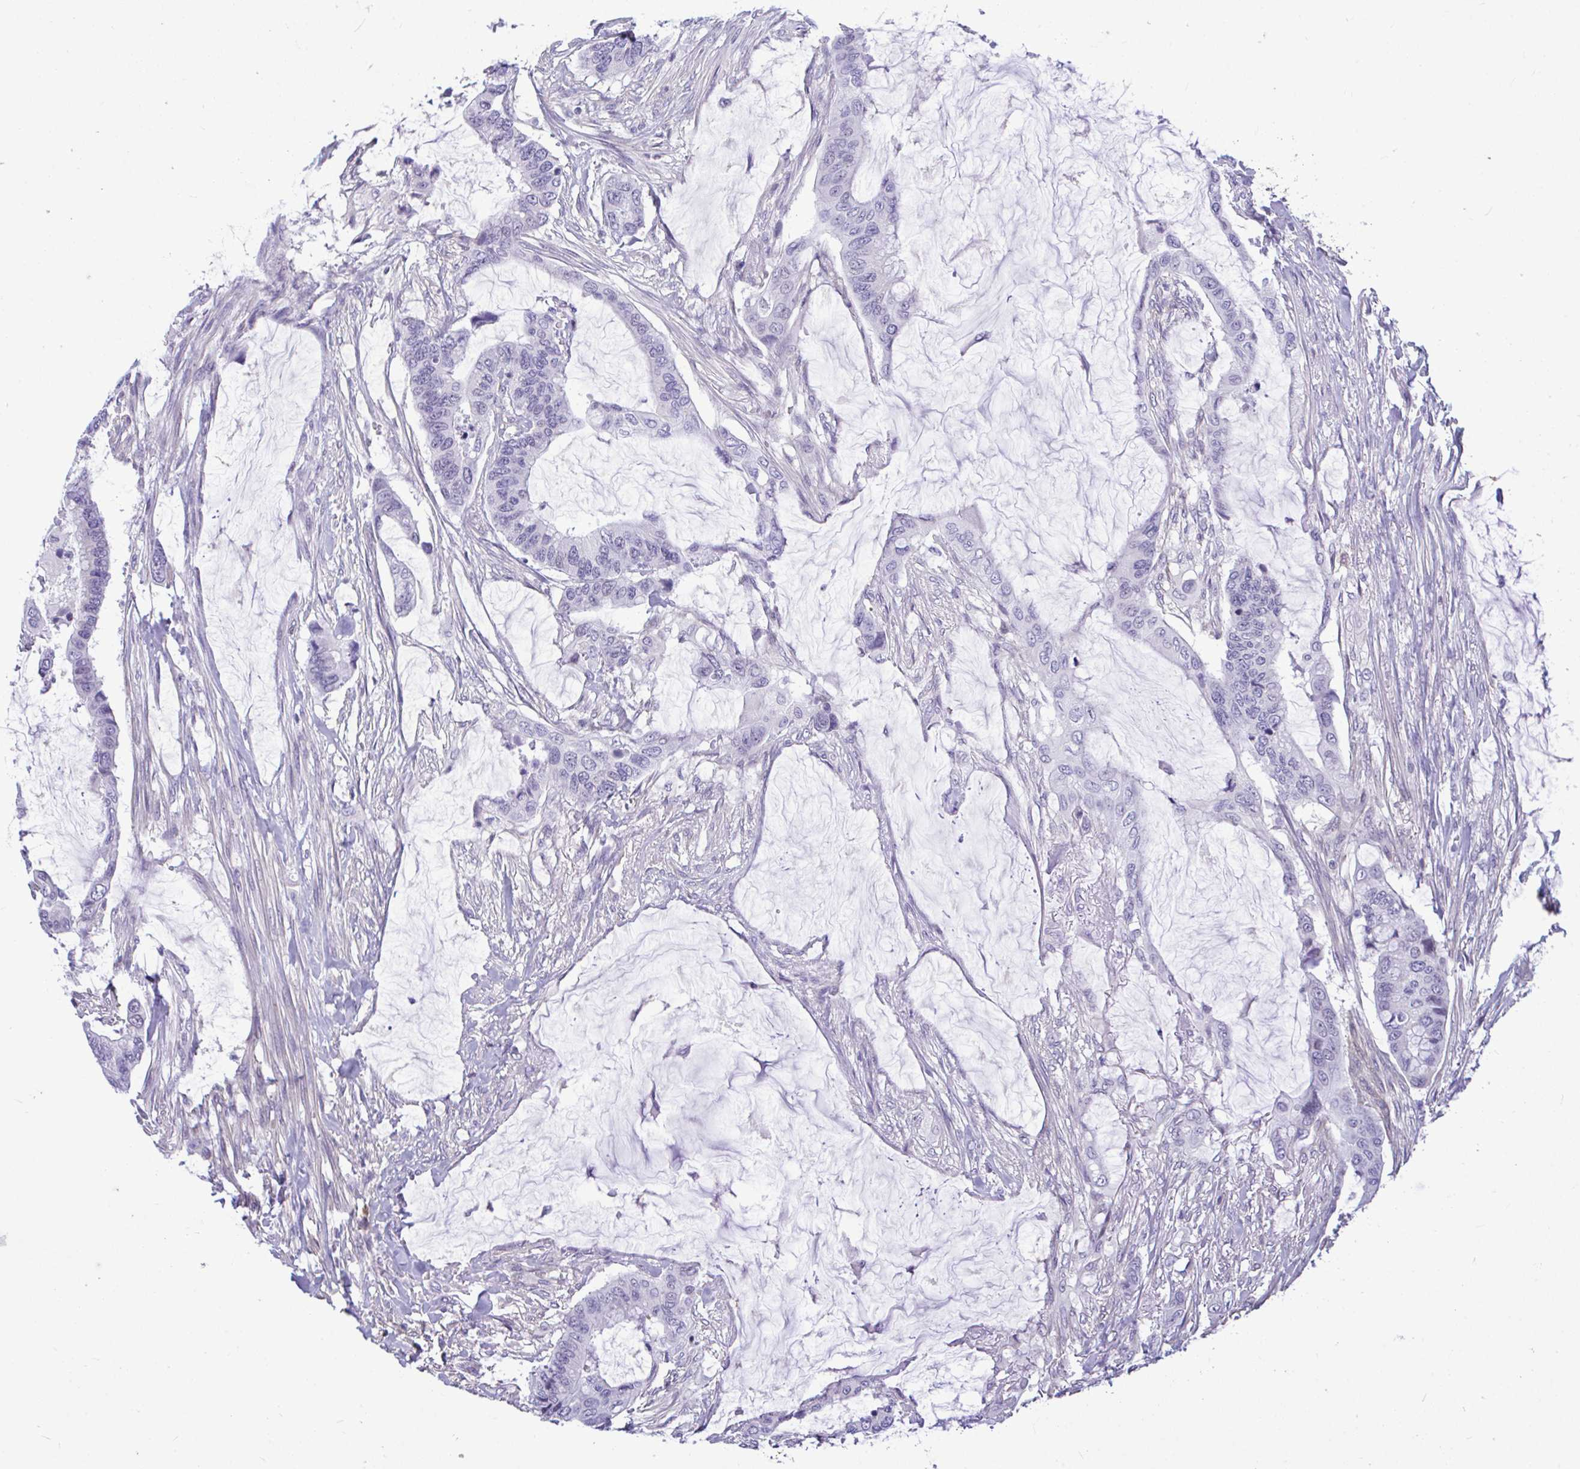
{"staining": {"intensity": "negative", "quantity": "none", "location": "none"}, "tissue": "colorectal cancer", "cell_type": "Tumor cells", "image_type": "cancer", "snomed": [{"axis": "morphology", "description": "Adenocarcinoma, NOS"}, {"axis": "topography", "description": "Rectum"}], "caption": "Immunohistochemical staining of human colorectal cancer displays no significant expression in tumor cells. (DAB immunohistochemistry with hematoxylin counter stain).", "gene": "SLC25A51", "patient": {"sex": "female", "age": 59}}